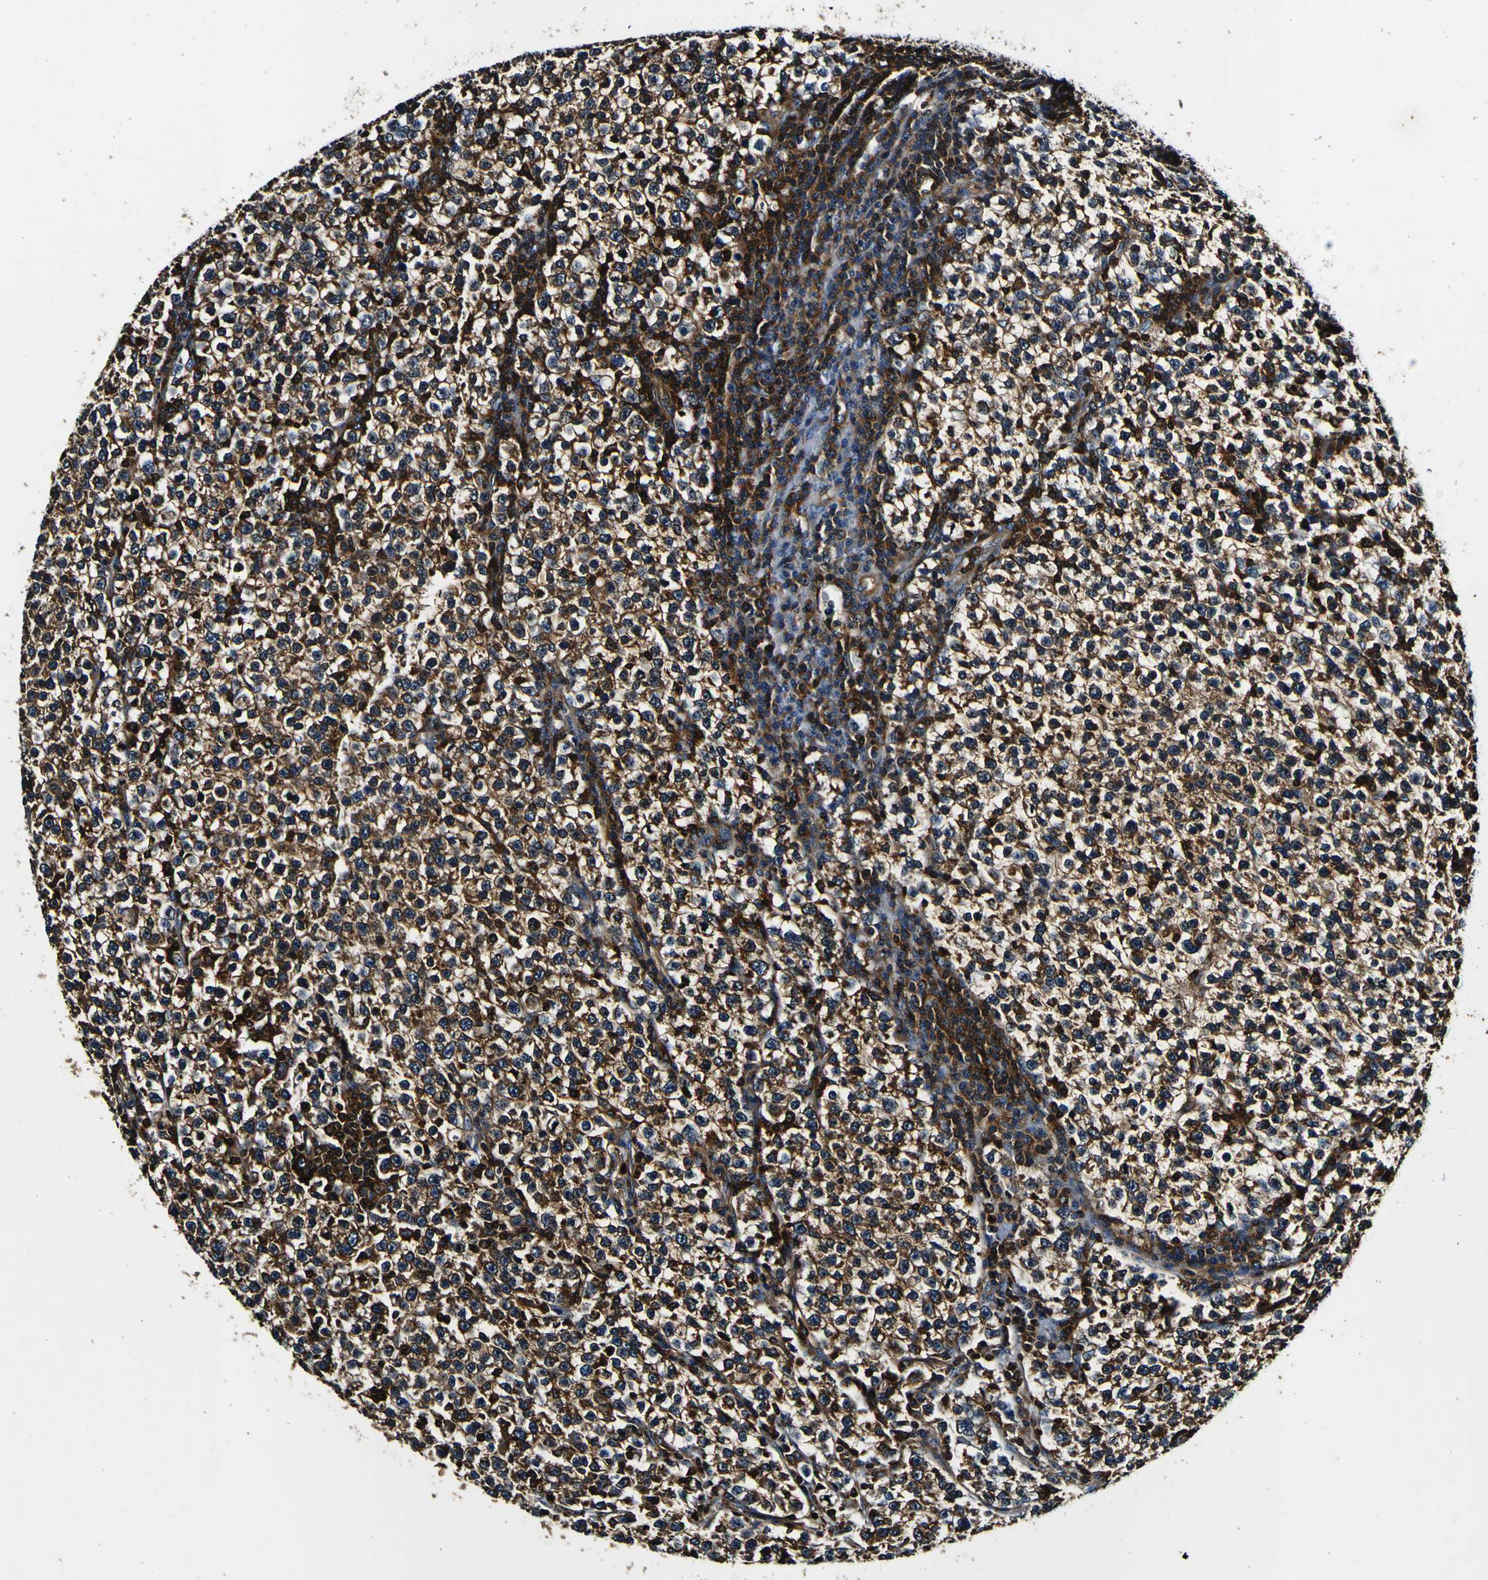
{"staining": {"intensity": "strong", "quantity": ">75%", "location": "cytoplasmic/membranous"}, "tissue": "testis cancer", "cell_type": "Tumor cells", "image_type": "cancer", "snomed": [{"axis": "morphology", "description": "Normal tissue, NOS"}, {"axis": "morphology", "description": "Seminoma, NOS"}, {"axis": "topography", "description": "Testis"}], "caption": "Tumor cells show high levels of strong cytoplasmic/membranous positivity in approximately >75% of cells in testis seminoma.", "gene": "RHOT2", "patient": {"sex": "male", "age": 43}}